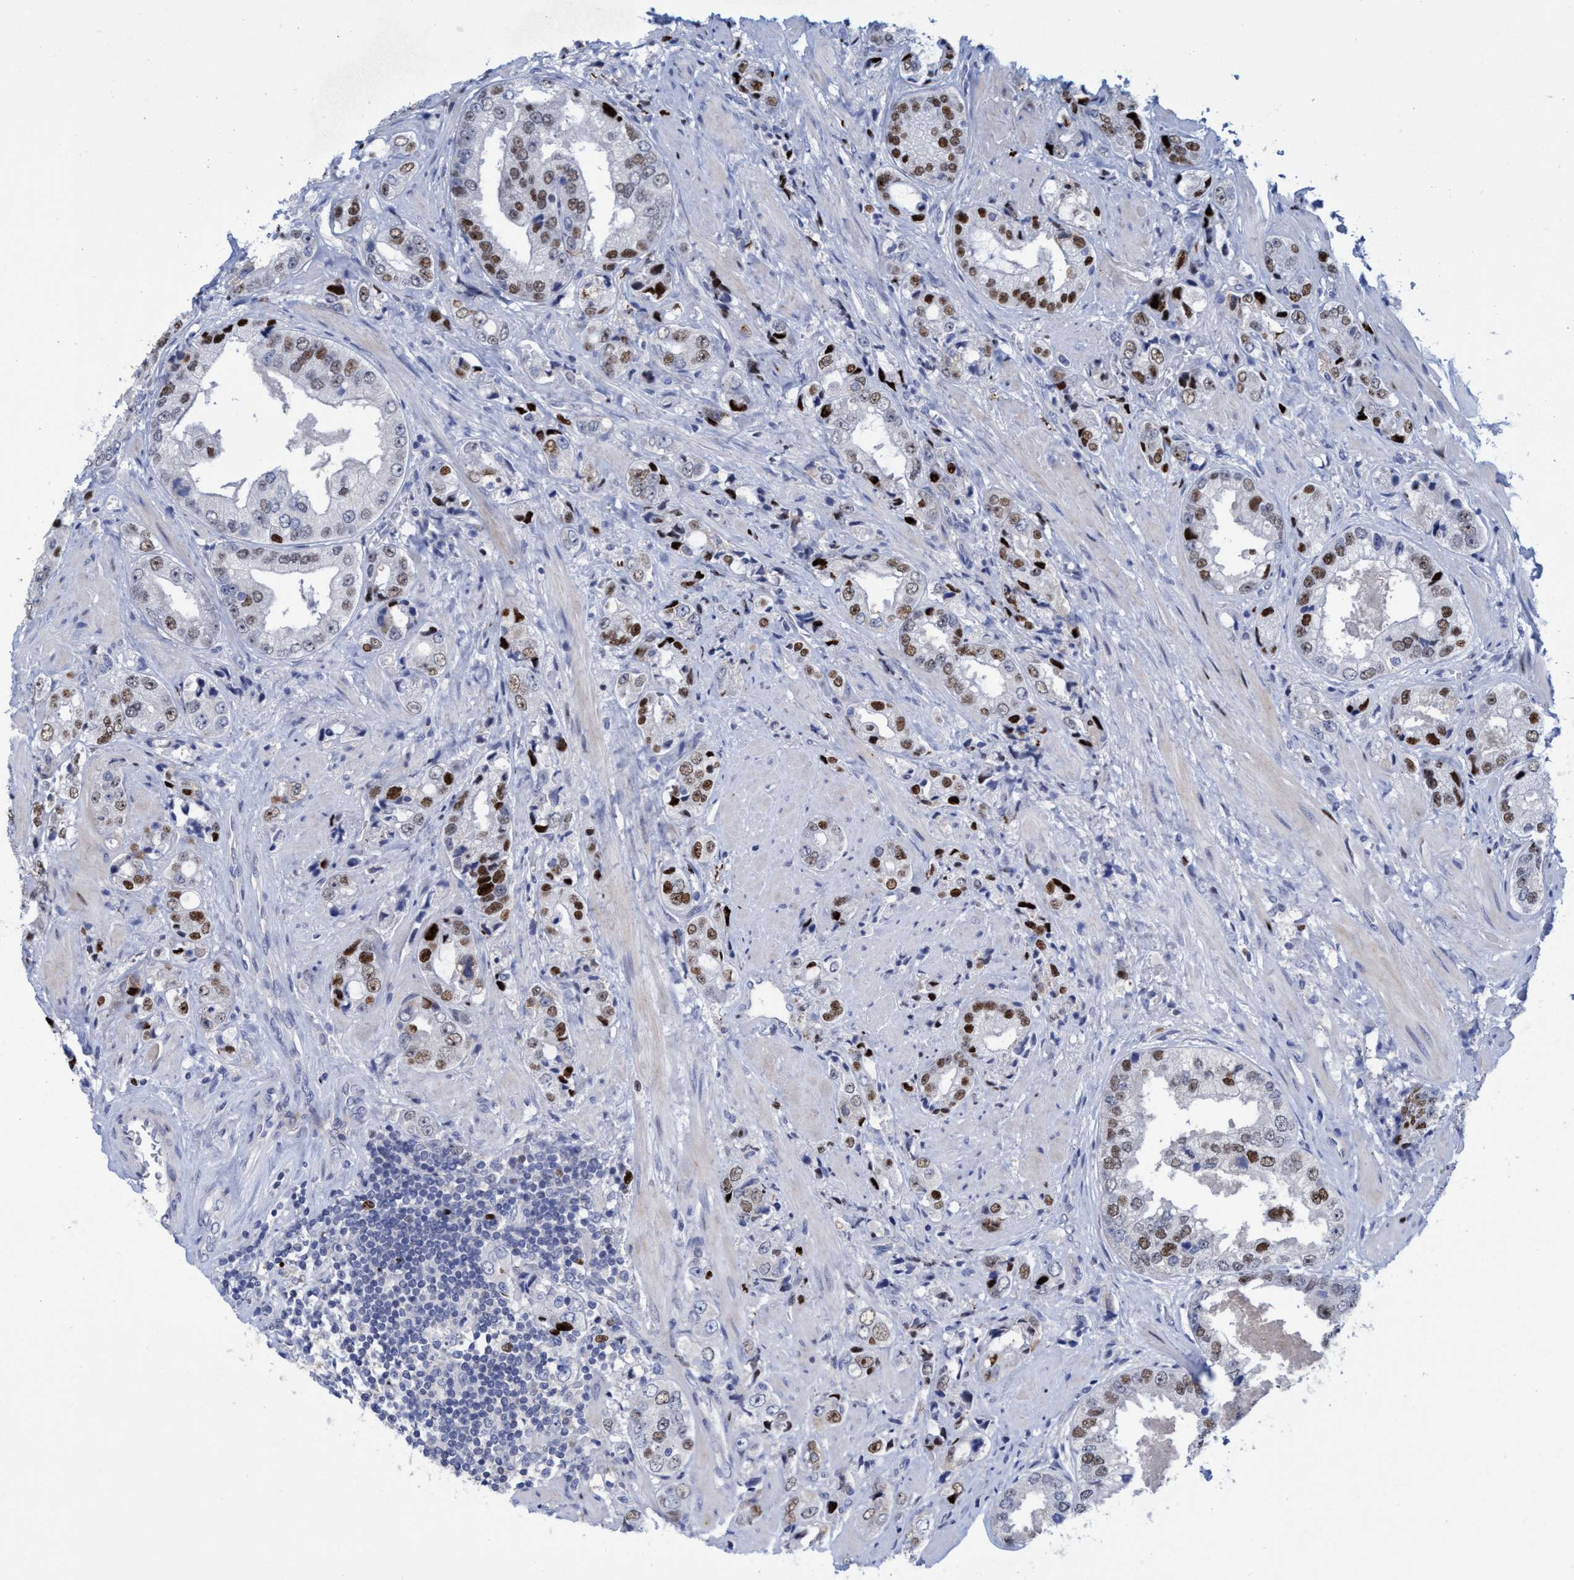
{"staining": {"intensity": "strong", "quantity": "25%-75%", "location": "nuclear"}, "tissue": "prostate cancer", "cell_type": "Tumor cells", "image_type": "cancer", "snomed": [{"axis": "morphology", "description": "Adenocarcinoma, High grade"}, {"axis": "topography", "description": "Prostate"}], "caption": "Human prostate high-grade adenocarcinoma stained with a protein marker demonstrates strong staining in tumor cells.", "gene": "R3HCC1", "patient": {"sex": "male", "age": 61}}